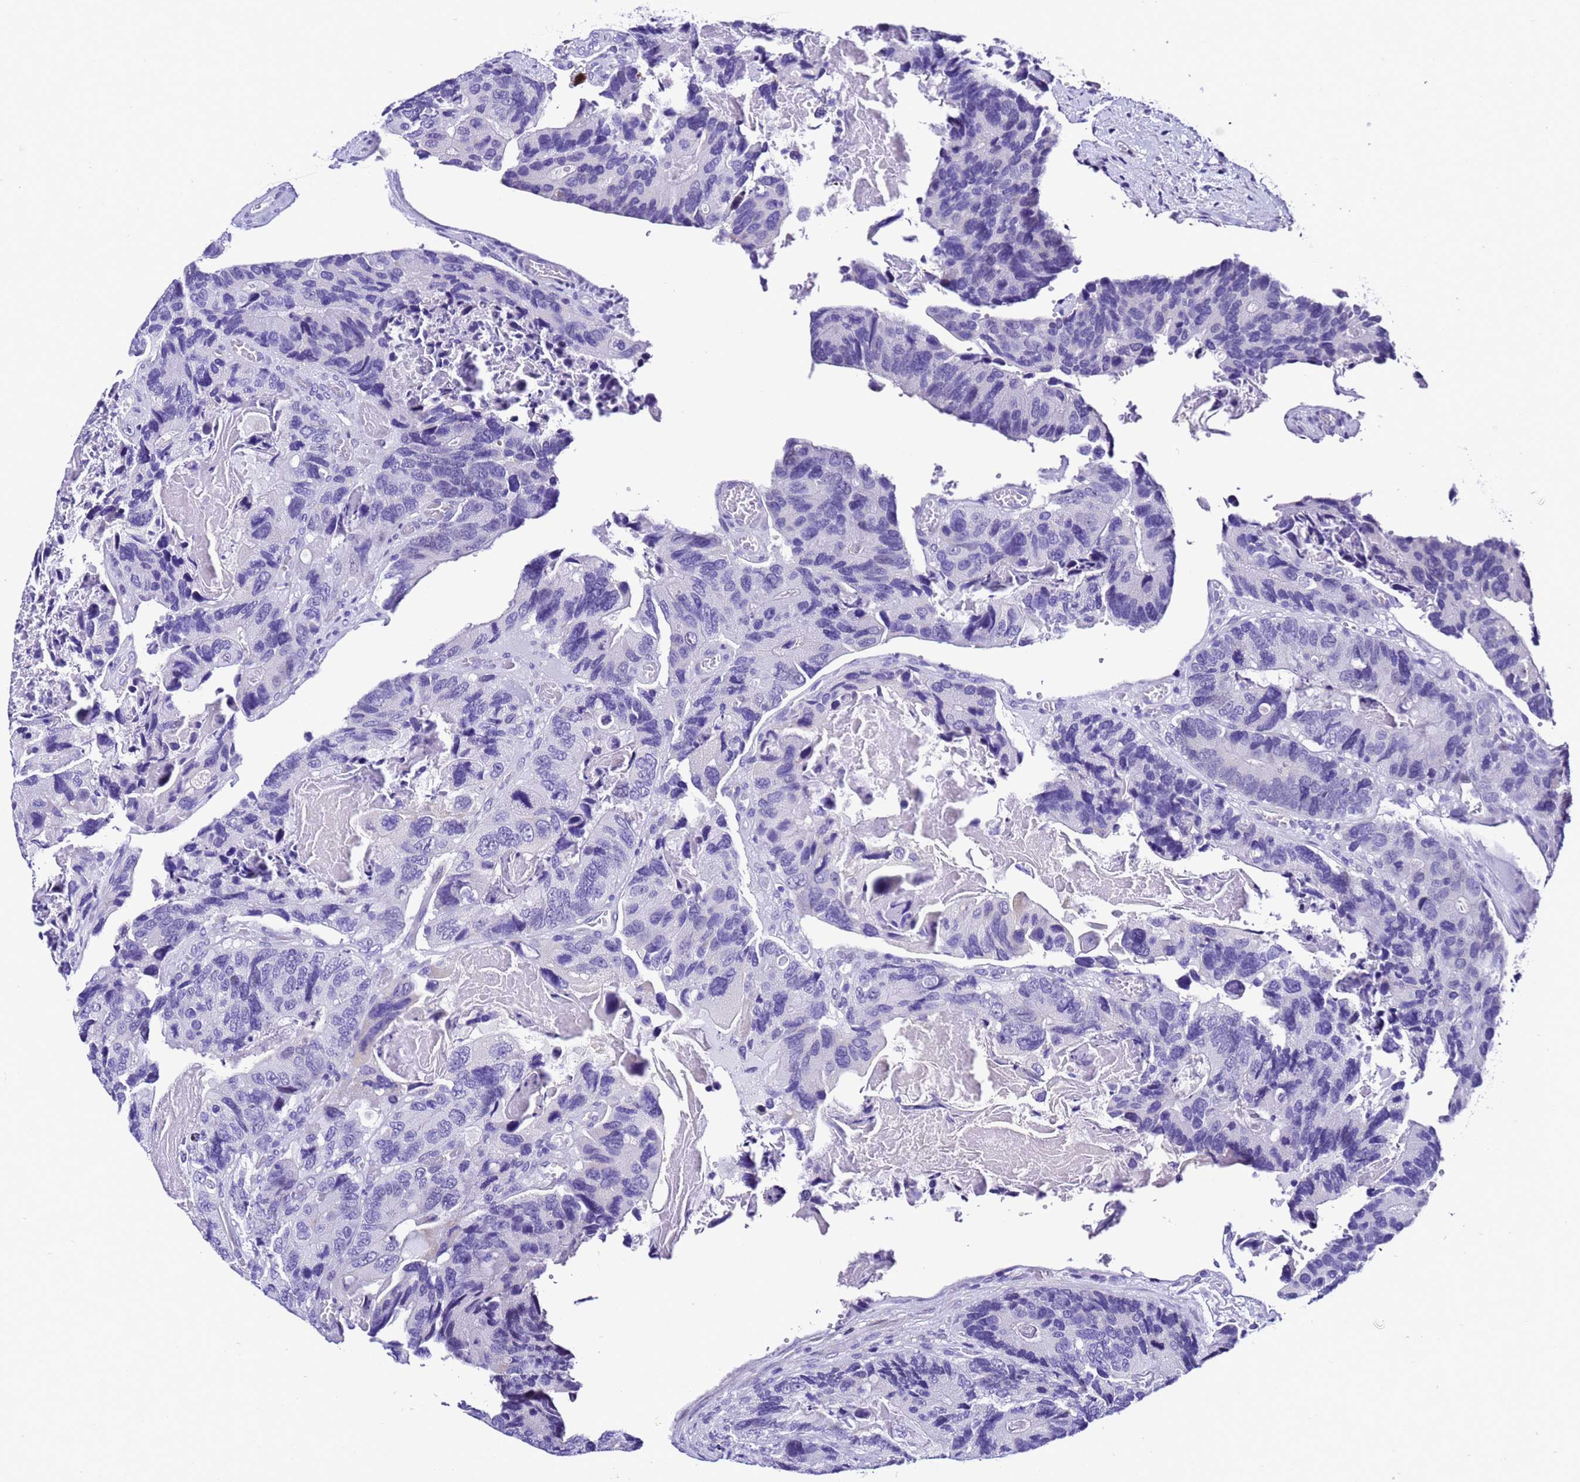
{"staining": {"intensity": "negative", "quantity": "none", "location": "none"}, "tissue": "colorectal cancer", "cell_type": "Tumor cells", "image_type": "cancer", "snomed": [{"axis": "morphology", "description": "Adenocarcinoma, NOS"}, {"axis": "topography", "description": "Colon"}], "caption": "Immunohistochemistry (IHC) of adenocarcinoma (colorectal) demonstrates no staining in tumor cells.", "gene": "ZNF417", "patient": {"sex": "male", "age": 84}}